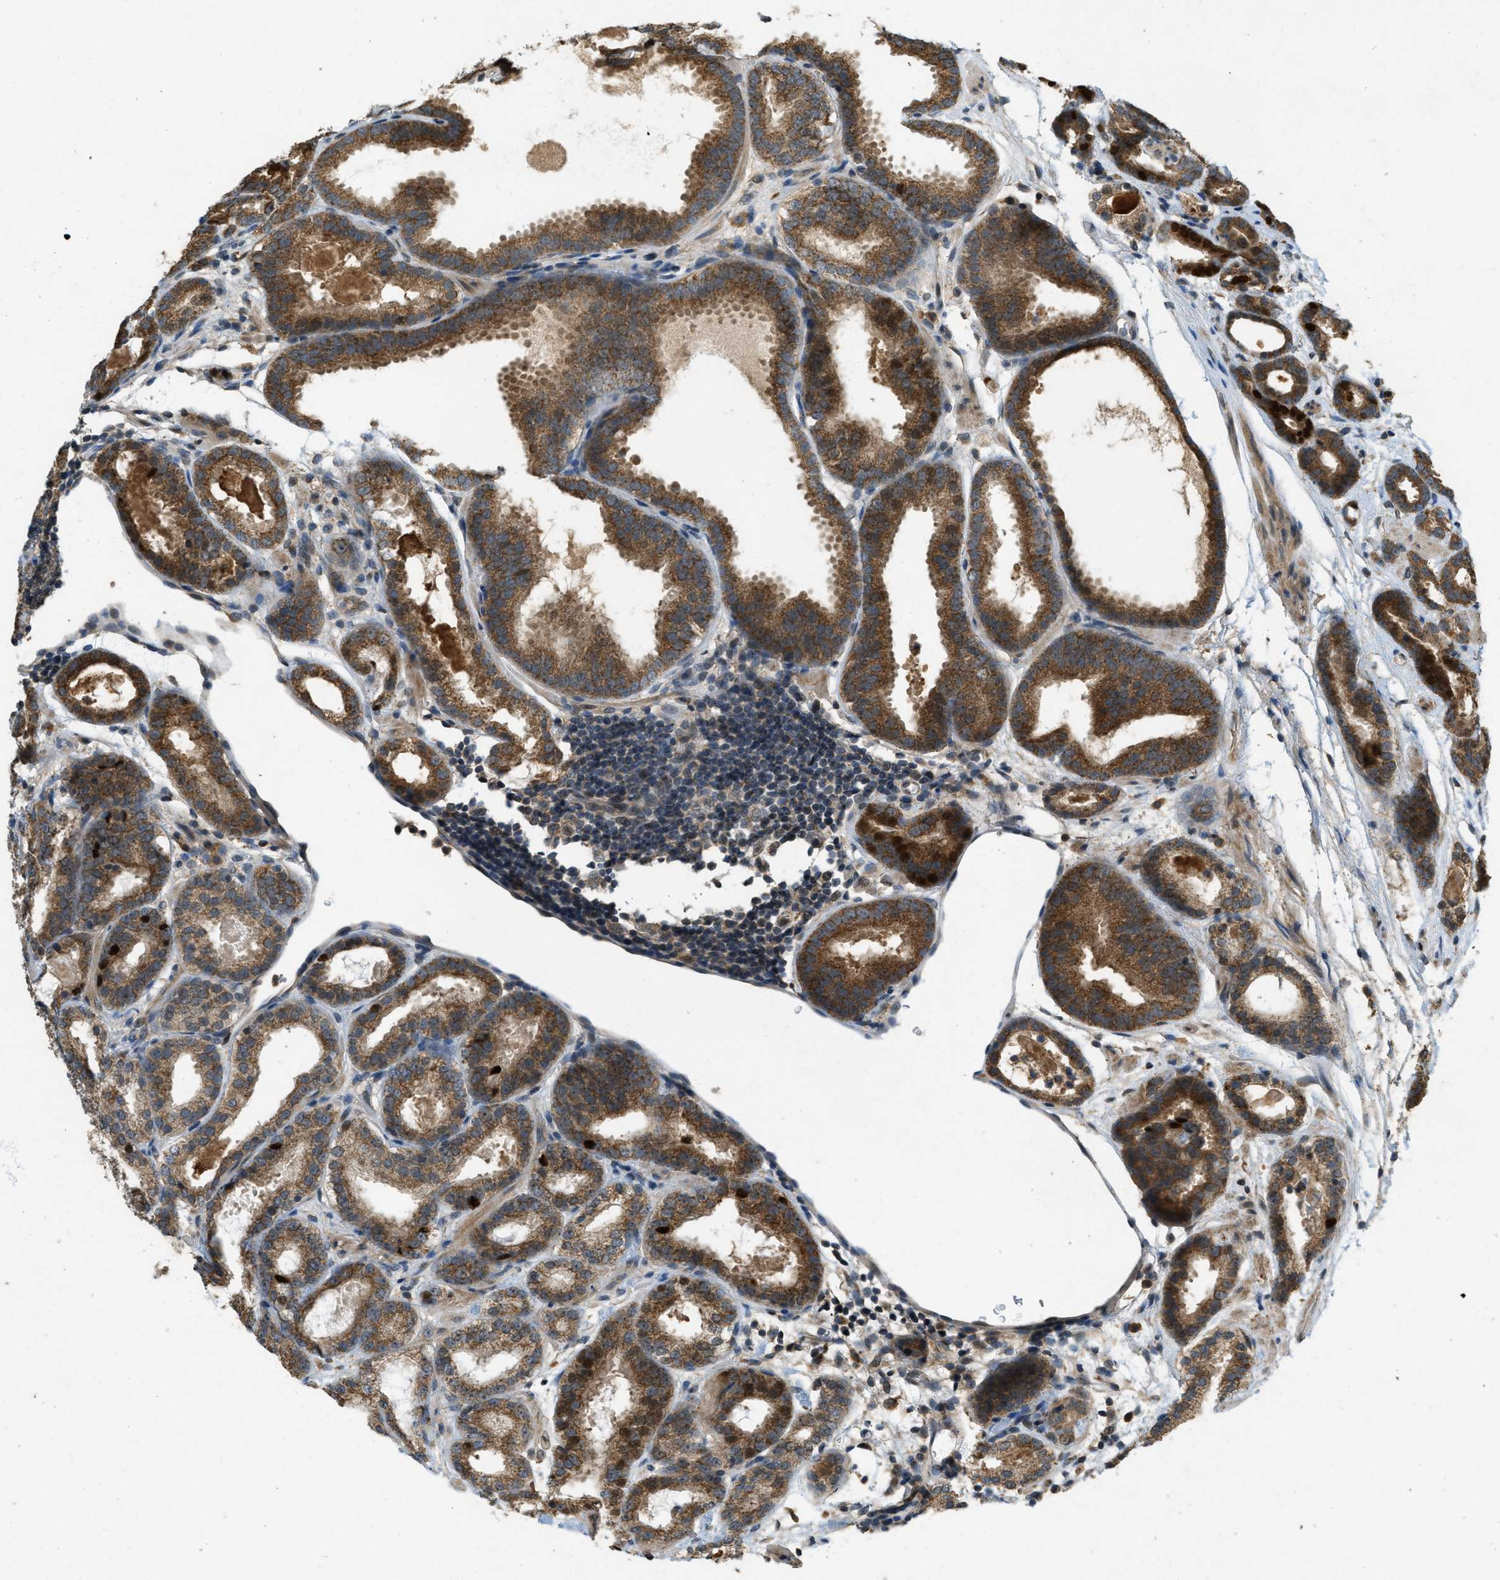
{"staining": {"intensity": "strong", "quantity": ">75%", "location": "cytoplasmic/membranous,nuclear"}, "tissue": "prostate cancer", "cell_type": "Tumor cells", "image_type": "cancer", "snomed": [{"axis": "morphology", "description": "Adenocarcinoma, Low grade"}, {"axis": "topography", "description": "Prostate"}], "caption": "An image of low-grade adenocarcinoma (prostate) stained for a protein reveals strong cytoplasmic/membranous and nuclear brown staining in tumor cells. The staining was performed using DAB (3,3'-diaminobenzidine) to visualize the protein expression in brown, while the nuclei were stained in blue with hematoxylin (Magnification: 20x).", "gene": "PPP1R15A", "patient": {"sex": "male", "age": 69}}